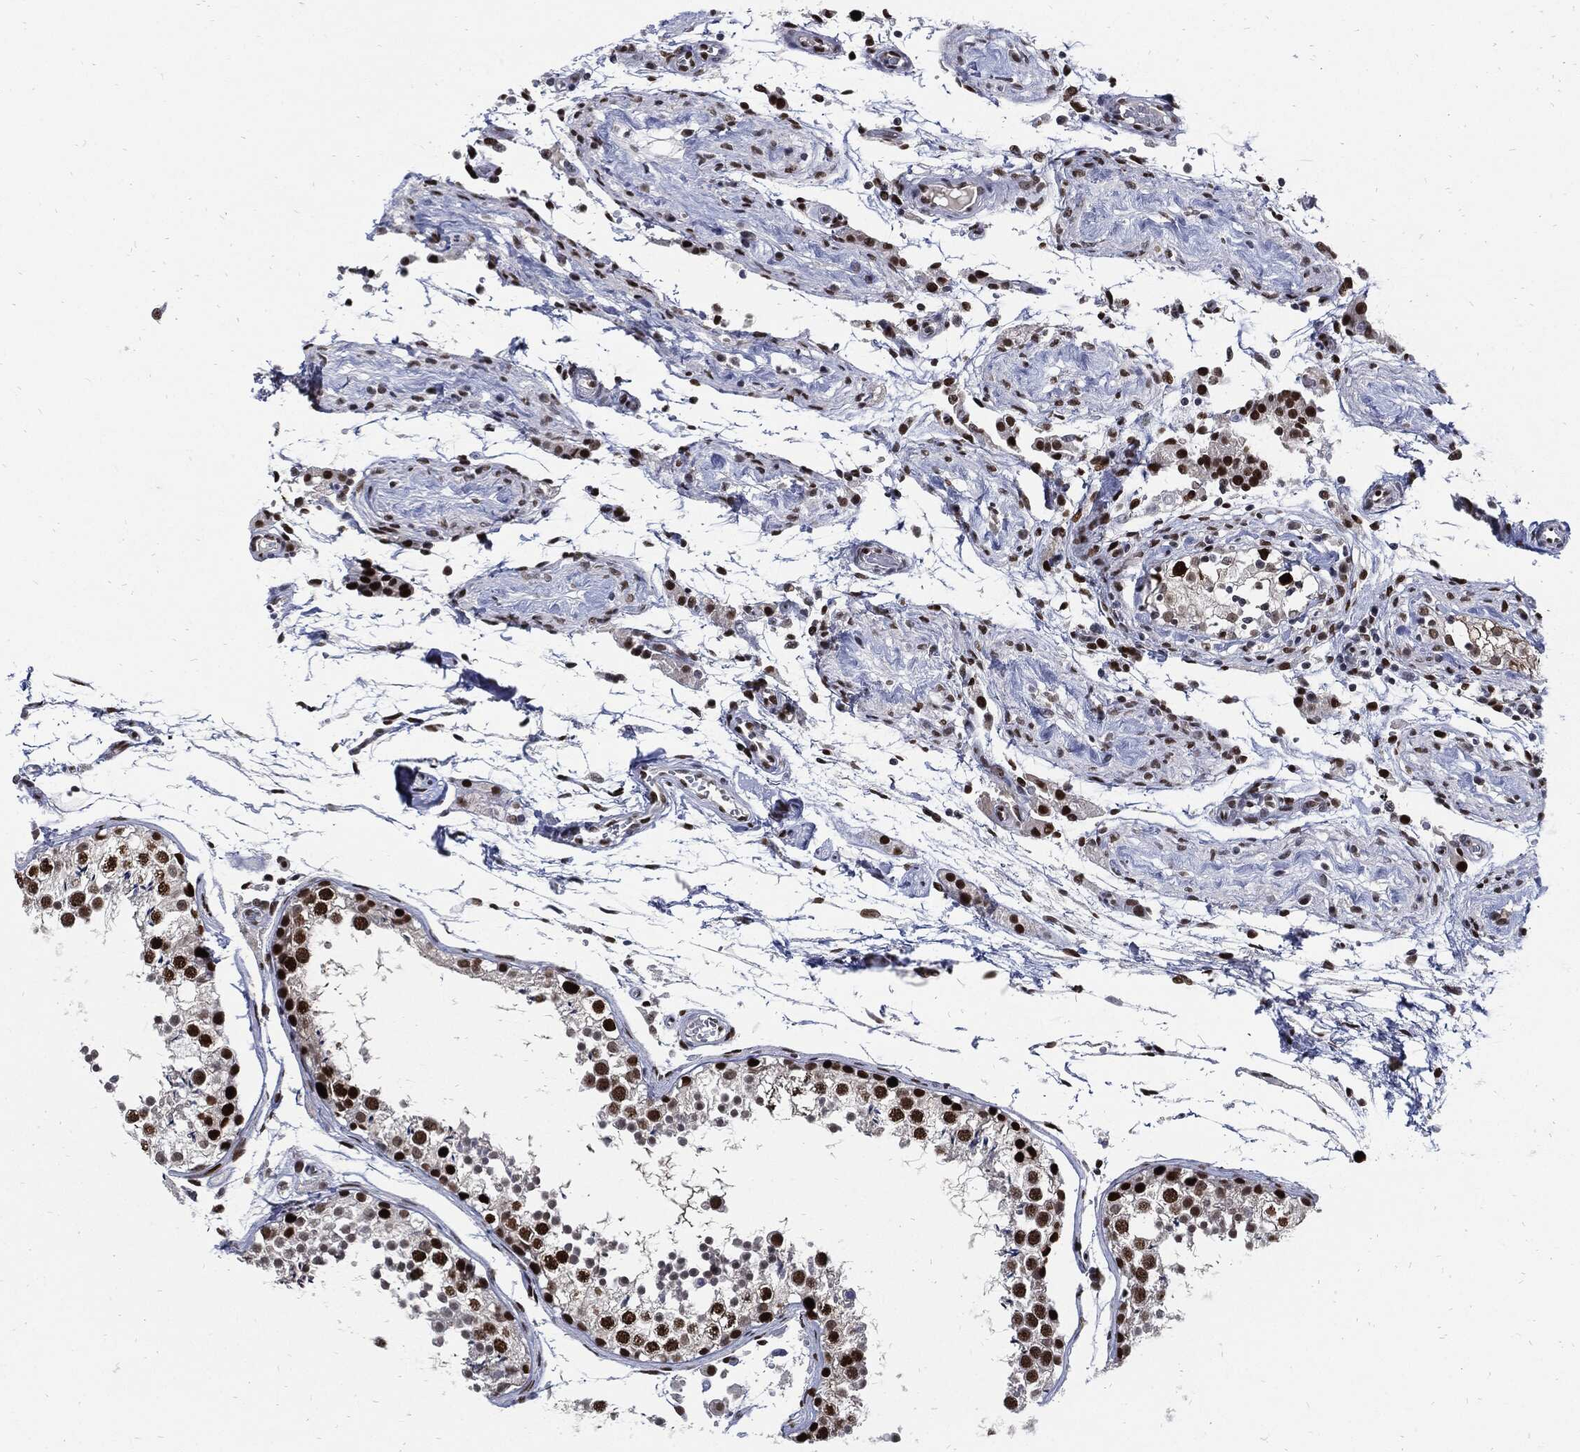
{"staining": {"intensity": "strong", "quantity": ">75%", "location": "nuclear"}, "tissue": "testis", "cell_type": "Cells in seminiferous ducts", "image_type": "normal", "snomed": [{"axis": "morphology", "description": "Normal tissue, NOS"}, {"axis": "topography", "description": "Testis"}], "caption": "Immunohistochemical staining of benign testis shows high levels of strong nuclear expression in about >75% of cells in seminiferous ducts.", "gene": "NBN", "patient": {"sex": "male", "age": 29}}